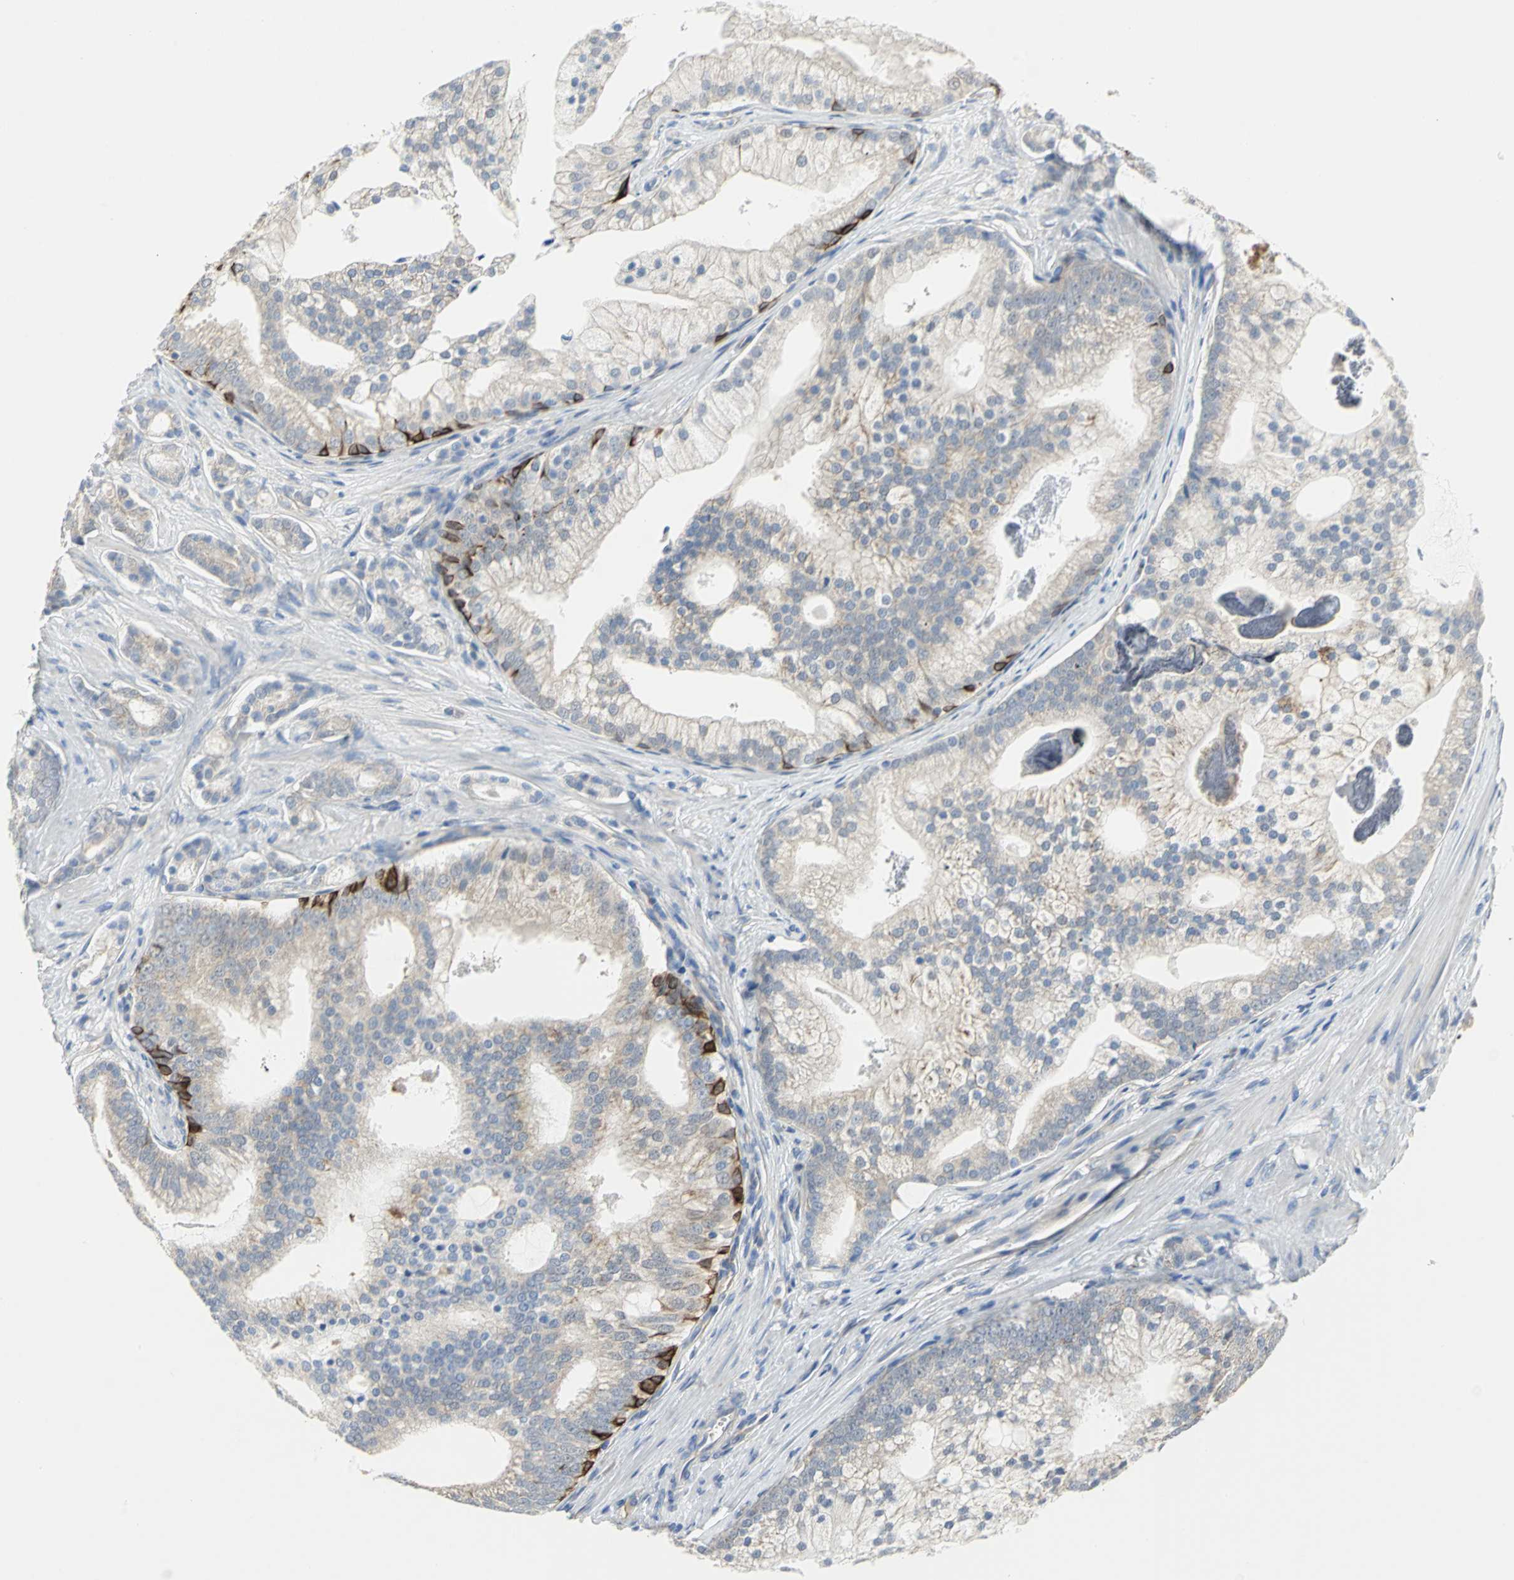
{"staining": {"intensity": "negative", "quantity": "none", "location": "none"}, "tissue": "prostate cancer", "cell_type": "Tumor cells", "image_type": "cancer", "snomed": [{"axis": "morphology", "description": "Adenocarcinoma, Low grade"}, {"axis": "topography", "description": "Prostate"}], "caption": "The micrograph exhibits no significant positivity in tumor cells of prostate cancer (adenocarcinoma (low-grade)).", "gene": "HTR1F", "patient": {"sex": "male", "age": 58}}